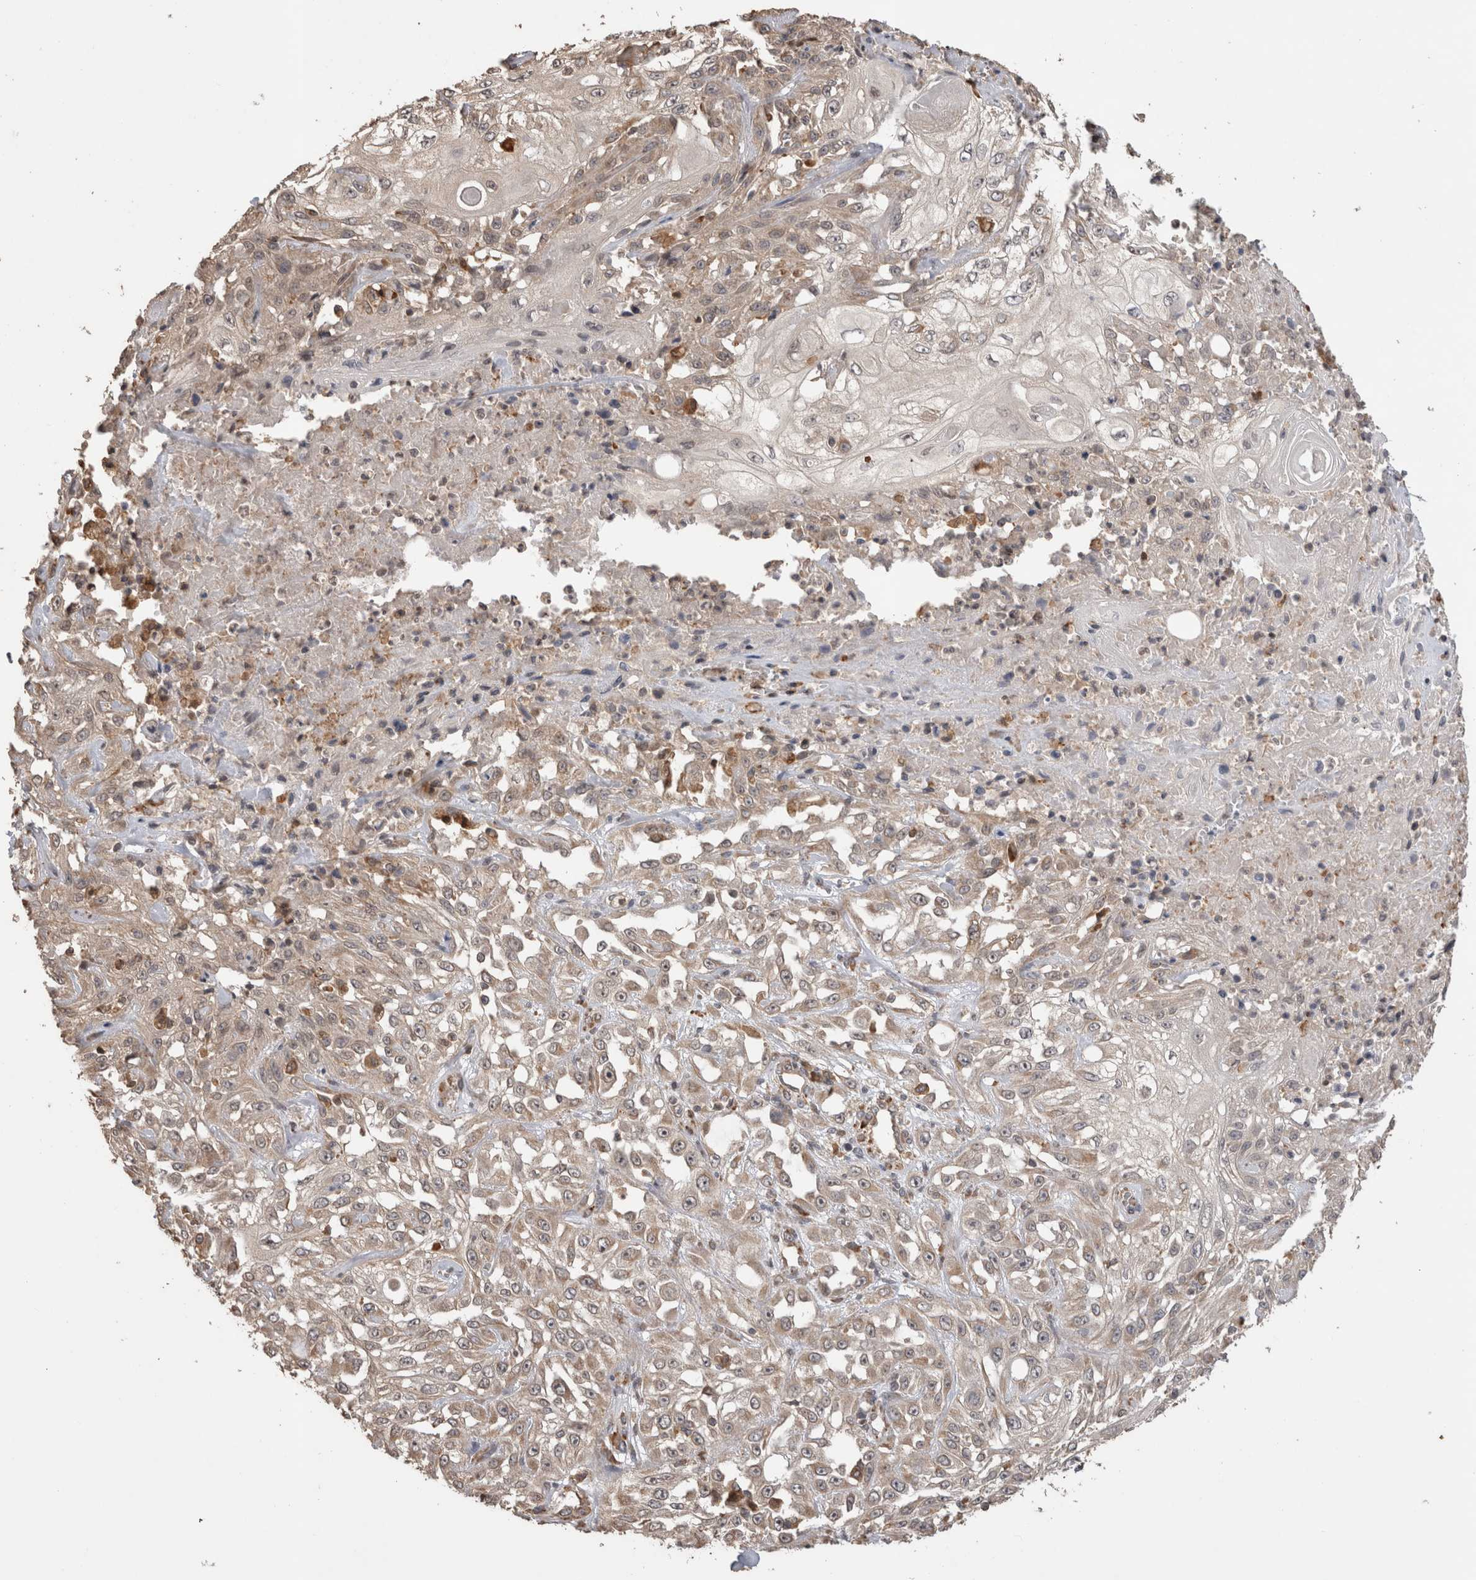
{"staining": {"intensity": "weak", "quantity": "25%-75%", "location": "cytoplasmic/membranous"}, "tissue": "skin cancer", "cell_type": "Tumor cells", "image_type": "cancer", "snomed": [{"axis": "morphology", "description": "Squamous cell carcinoma, NOS"}, {"axis": "morphology", "description": "Squamous cell carcinoma, metastatic, NOS"}, {"axis": "topography", "description": "Skin"}, {"axis": "topography", "description": "Lymph node"}], "caption": "High-magnification brightfield microscopy of skin cancer (squamous cell carcinoma) stained with DAB (3,3'-diaminobenzidine) (brown) and counterstained with hematoxylin (blue). tumor cells exhibit weak cytoplasmic/membranous expression is seen in about25%-75% of cells.", "gene": "TBCE", "patient": {"sex": "male", "age": 75}}